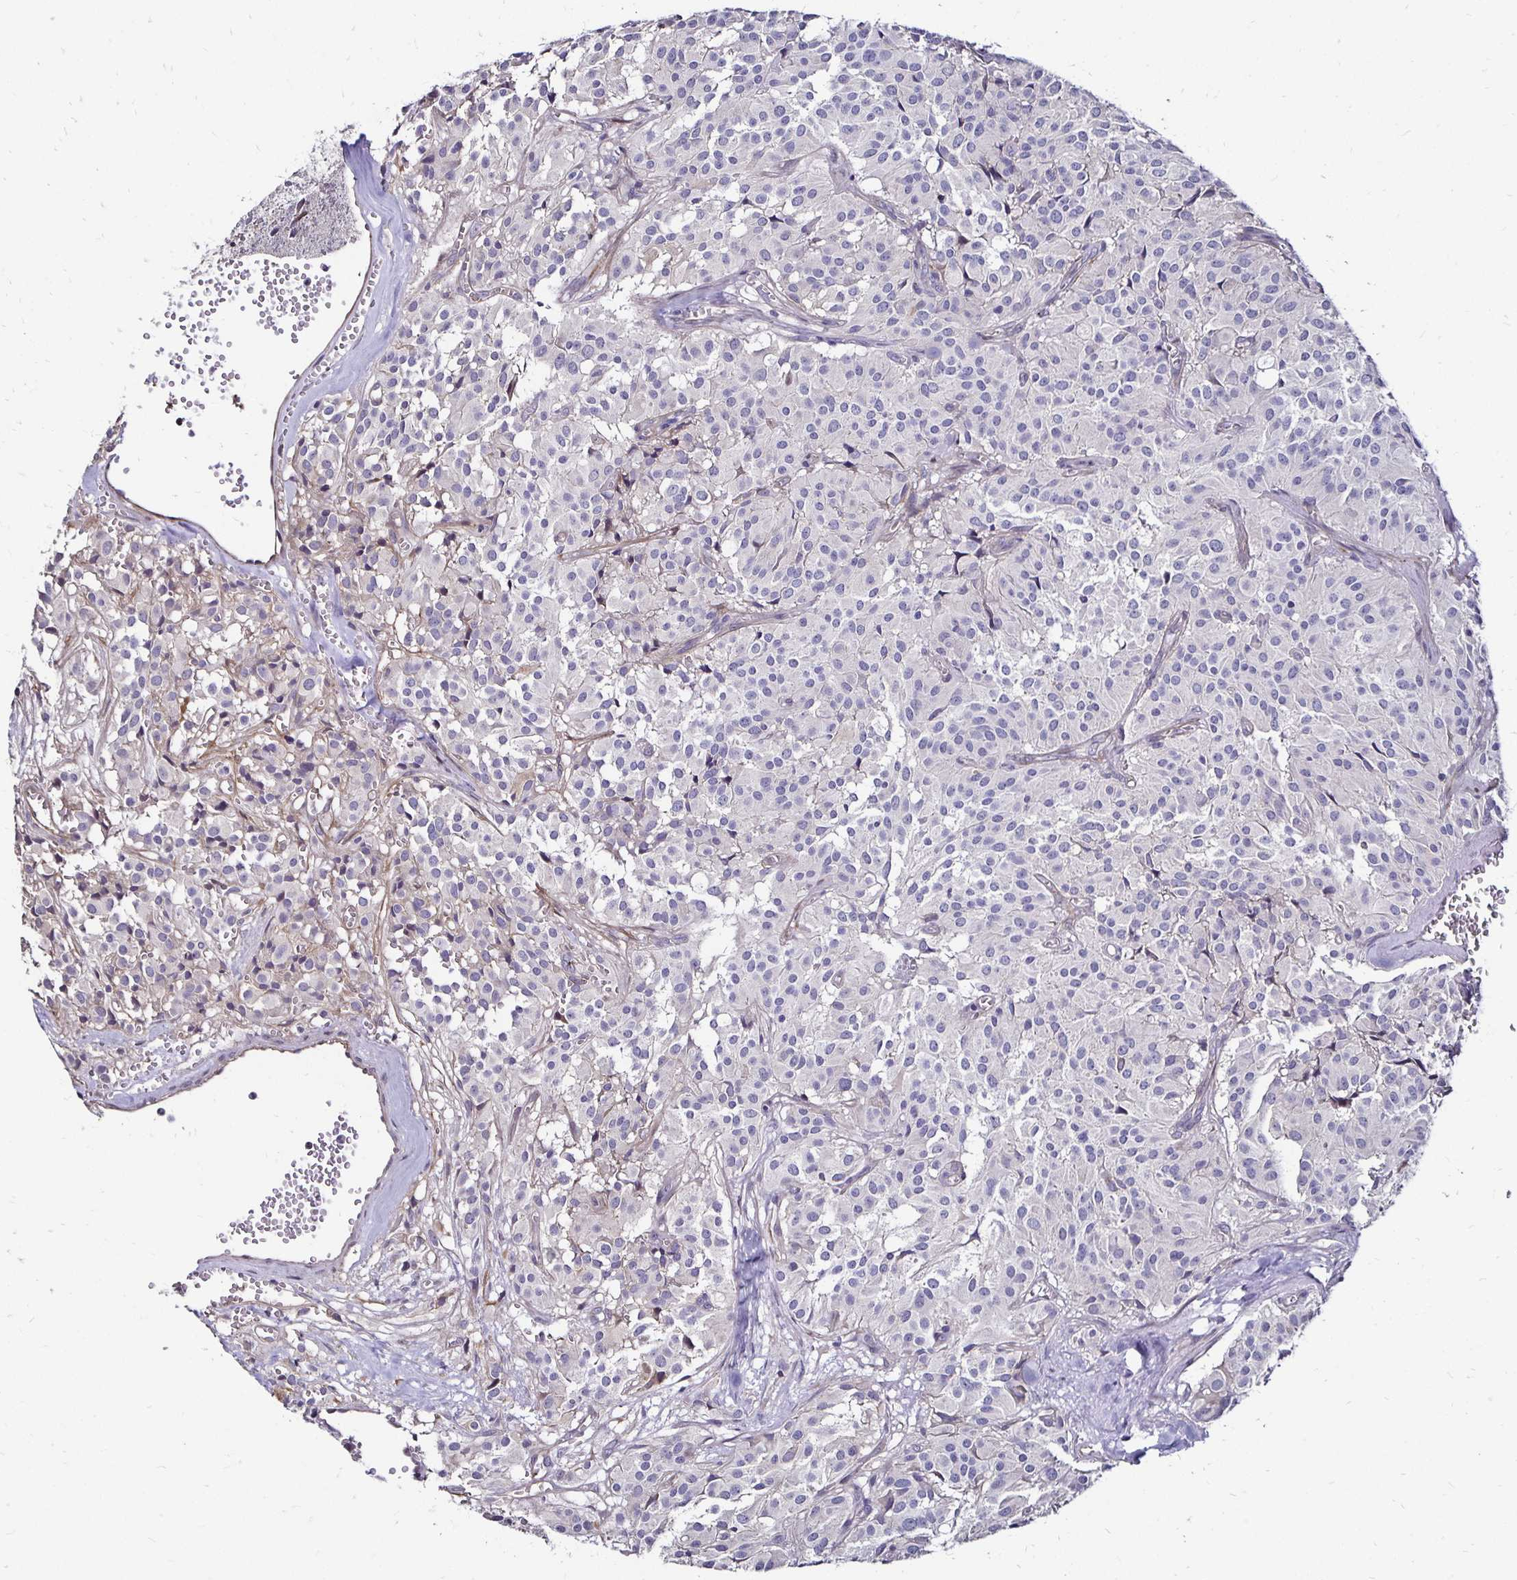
{"staining": {"intensity": "negative", "quantity": "none", "location": "none"}, "tissue": "glioma", "cell_type": "Tumor cells", "image_type": "cancer", "snomed": [{"axis": "morphology", "description": "Glioma, malignant, Low grade"}, {"axis": "topography", "description": "Brain"}], "caption": "High power microscopy photomicrograph of an immunohistochemistry photomicrograph of glioma, revealing no significant expression in tumor cells. The staining is performed using DAB brown chromogen with nuclei counter-stained in using hematoxylin.", "gene": "ITGB1", "patient": {"sex": "male", "age": 42}}